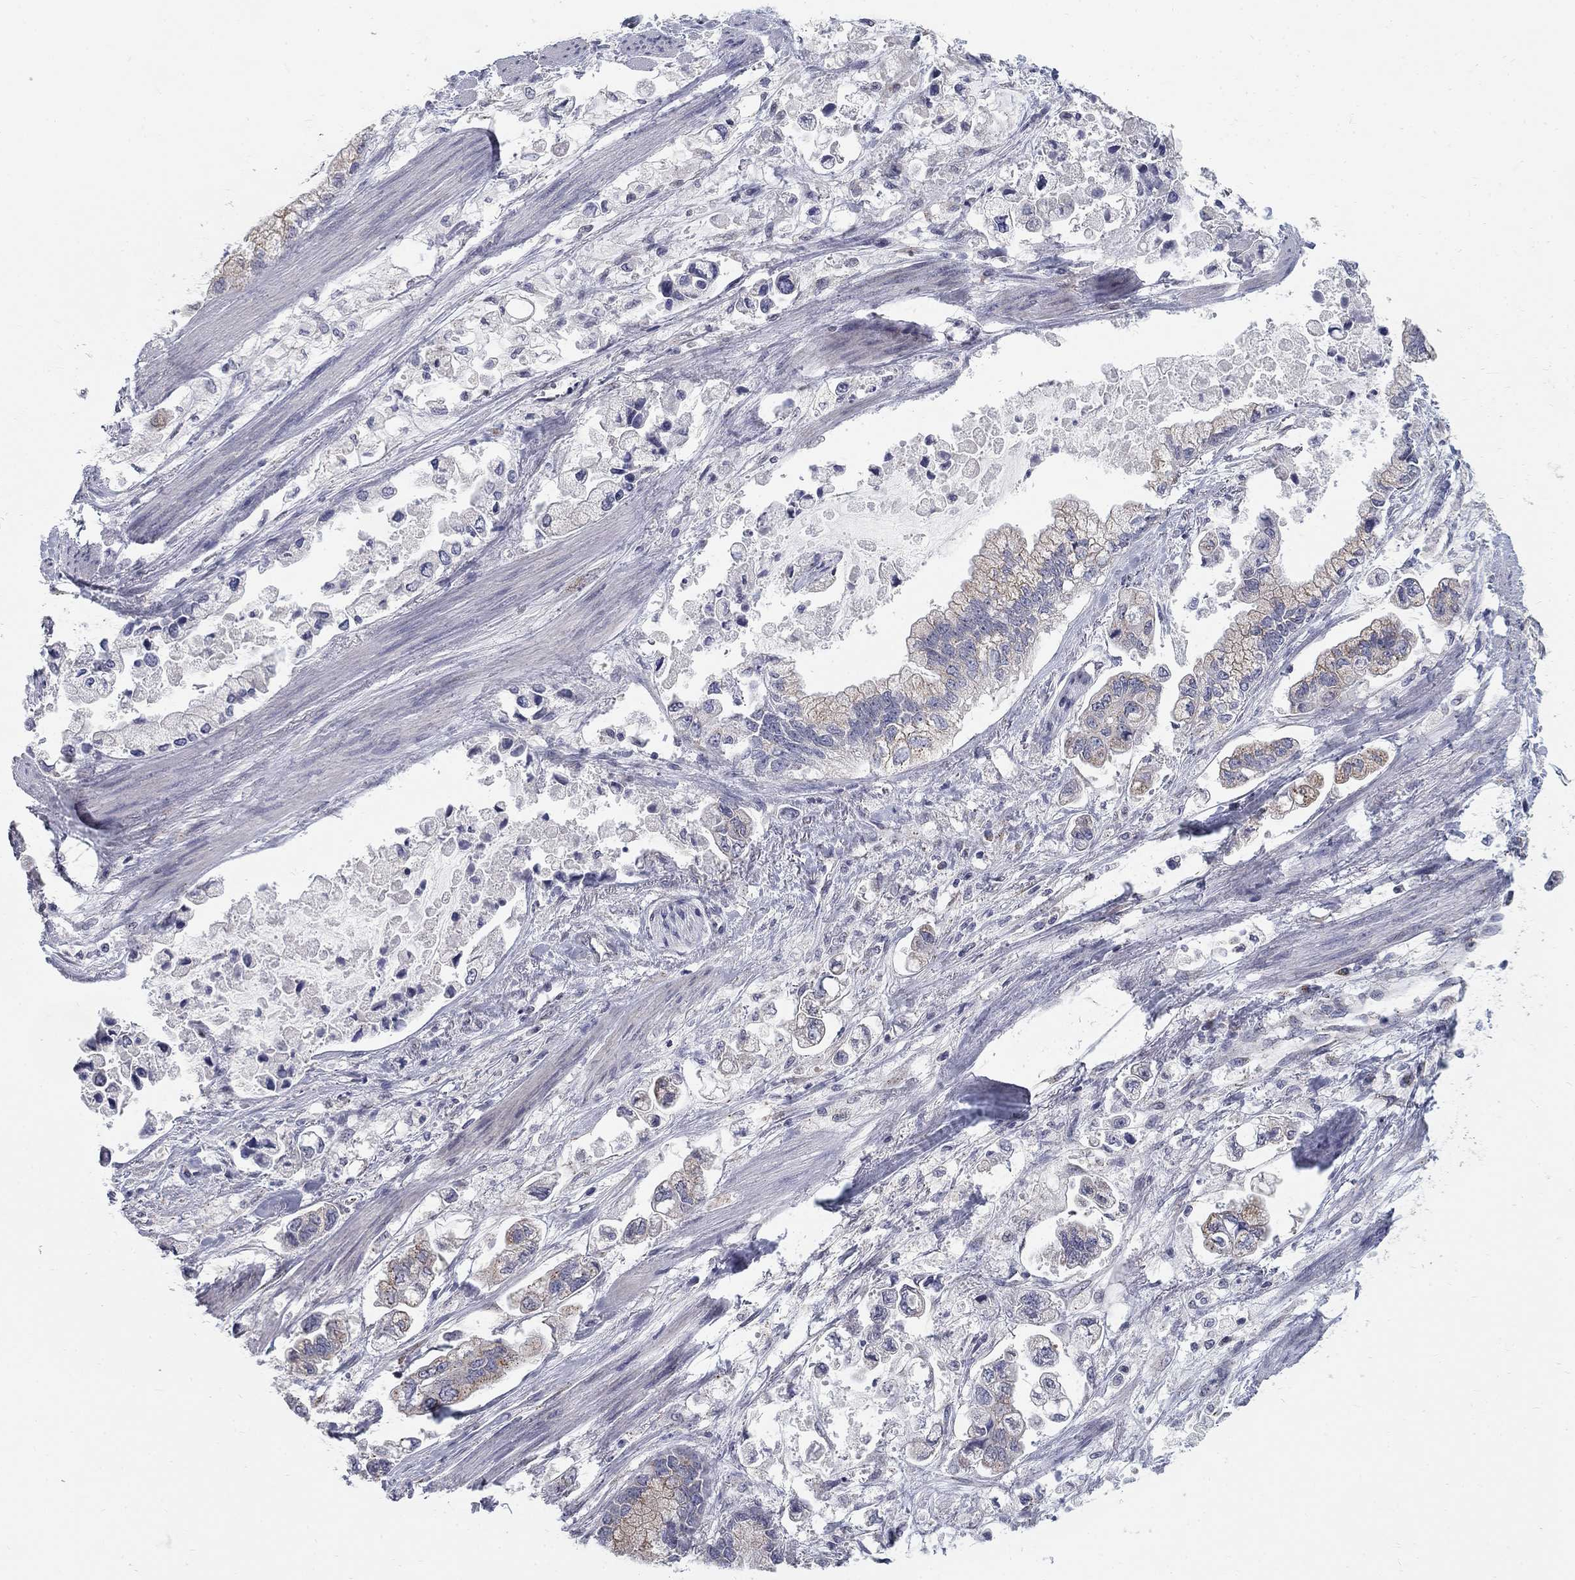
{"staining": {"intensity": "weak", "quantity": "25%-75%", "location": "cytoplasmic/membranous"}, "tissue": "stomach cancer", "cell_type": "Tumor cells", "image_type": "cancer", "snomed": [{"axis": "morphology", "description": "Normal tissue, NOS"}, {"axis": "morphology", "description": "Adenocarcinoma, NOS"}, {"axis": "topography", "description": "Stomach"}], "caption": "Stomach adenocarcinoma was stained to show a protein in brown. There is low levels of weak cytoplasmic/membranous positivity in approximately 25%-75% of tumor cells.", "gene": "PANK3", "patient": {"sex": "male", "age": 62}}